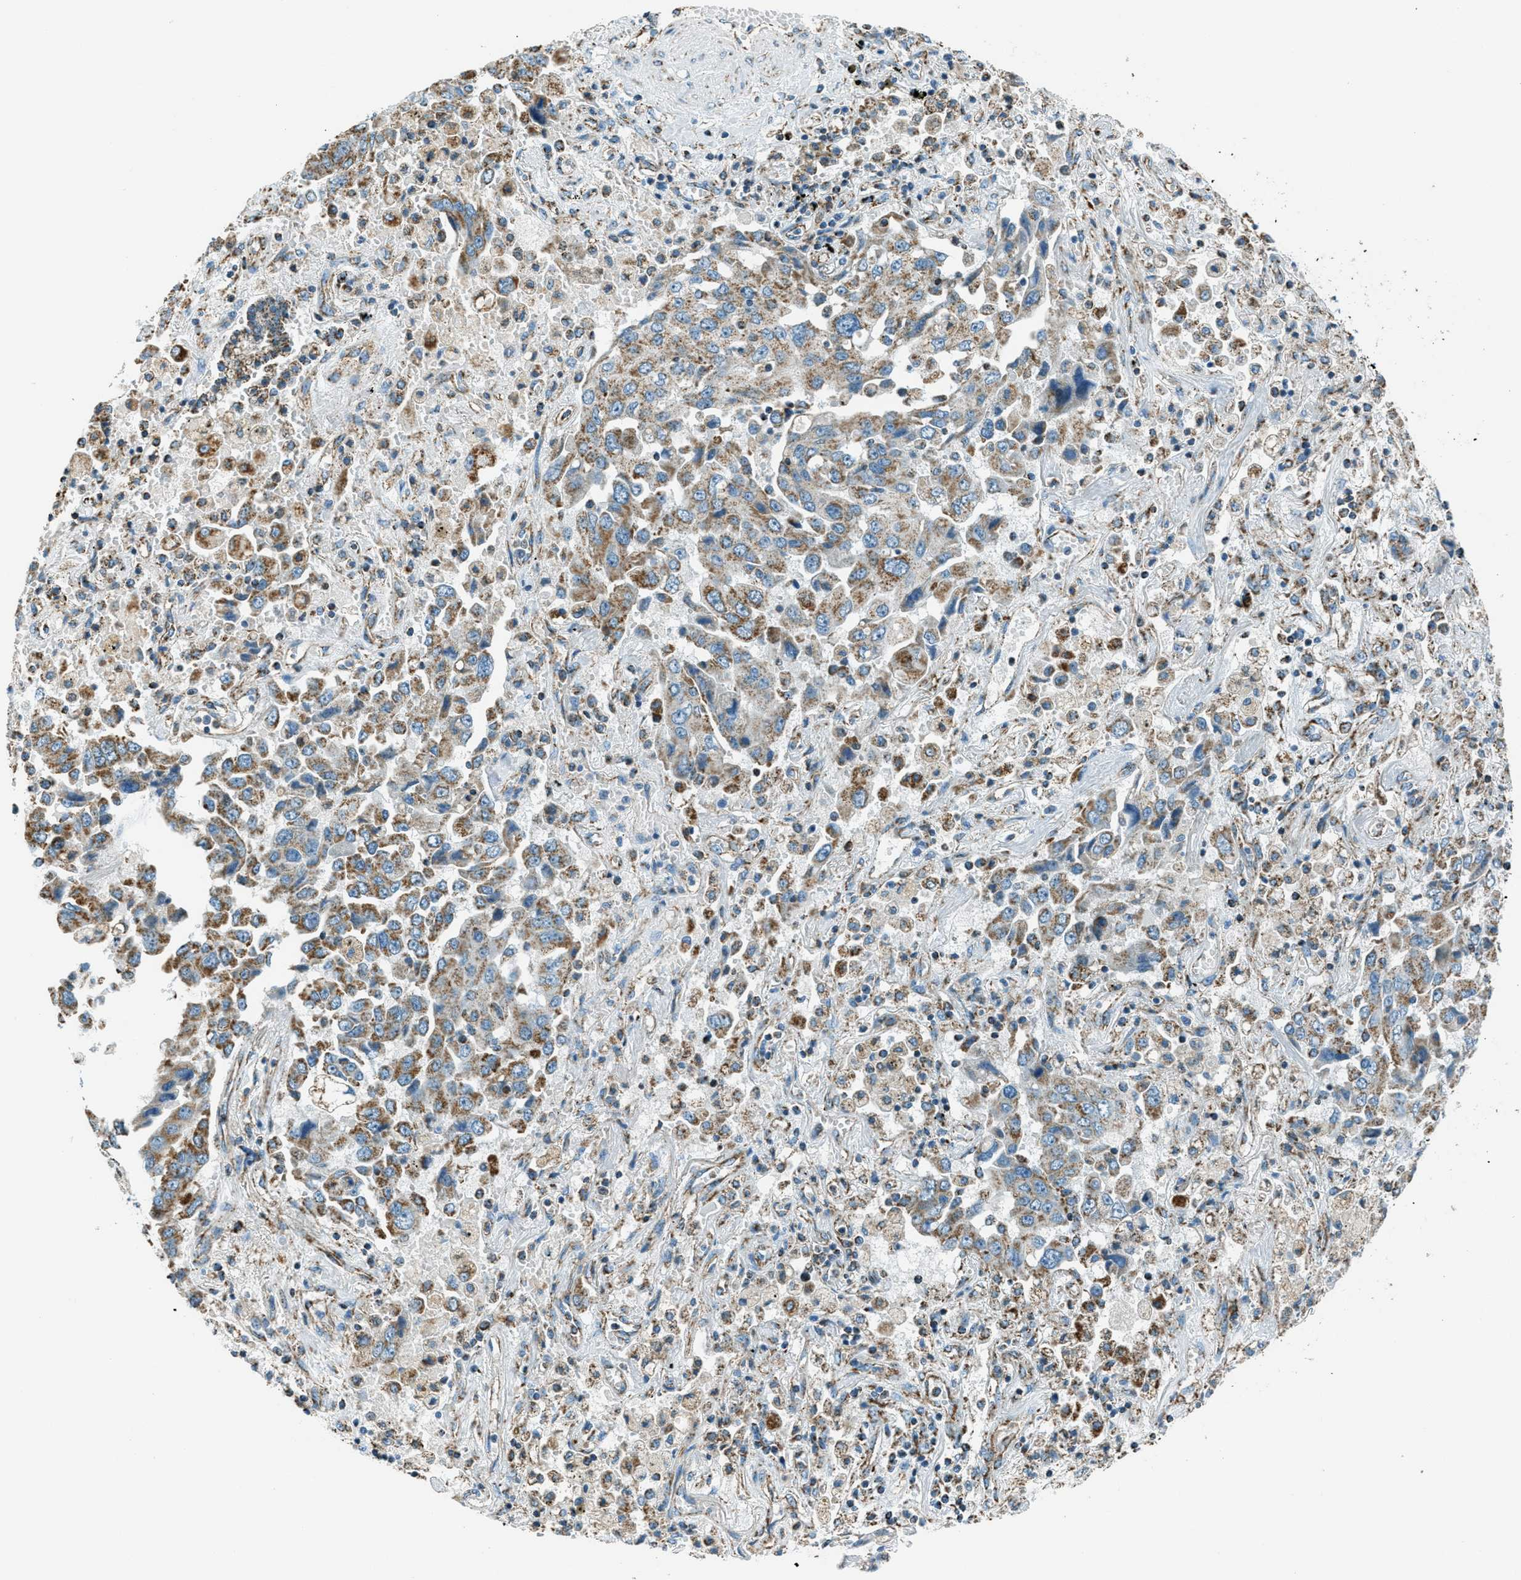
{"staining": {"intensity": "moderate", "quantity": ">75%", "location": "cytoplasmic/membranous"}, "tissue": "lung cancer", "cell_type": "Tumor cells", "image_type": "cancer", "snomed": [{"axis": "morphology", "description": "Adenocarcinoma, NOS"}, {"axis": "topography", "description": "Lung"}], "caption": "This photomicrograph displays immunohistochemistry staining of lung cancer, with medium moderate cytoplasmic/membranous positivity in approximately >75% of tumor cells.", "gene": "CHST15", "patient": {"sex": "female", "age": 65}}